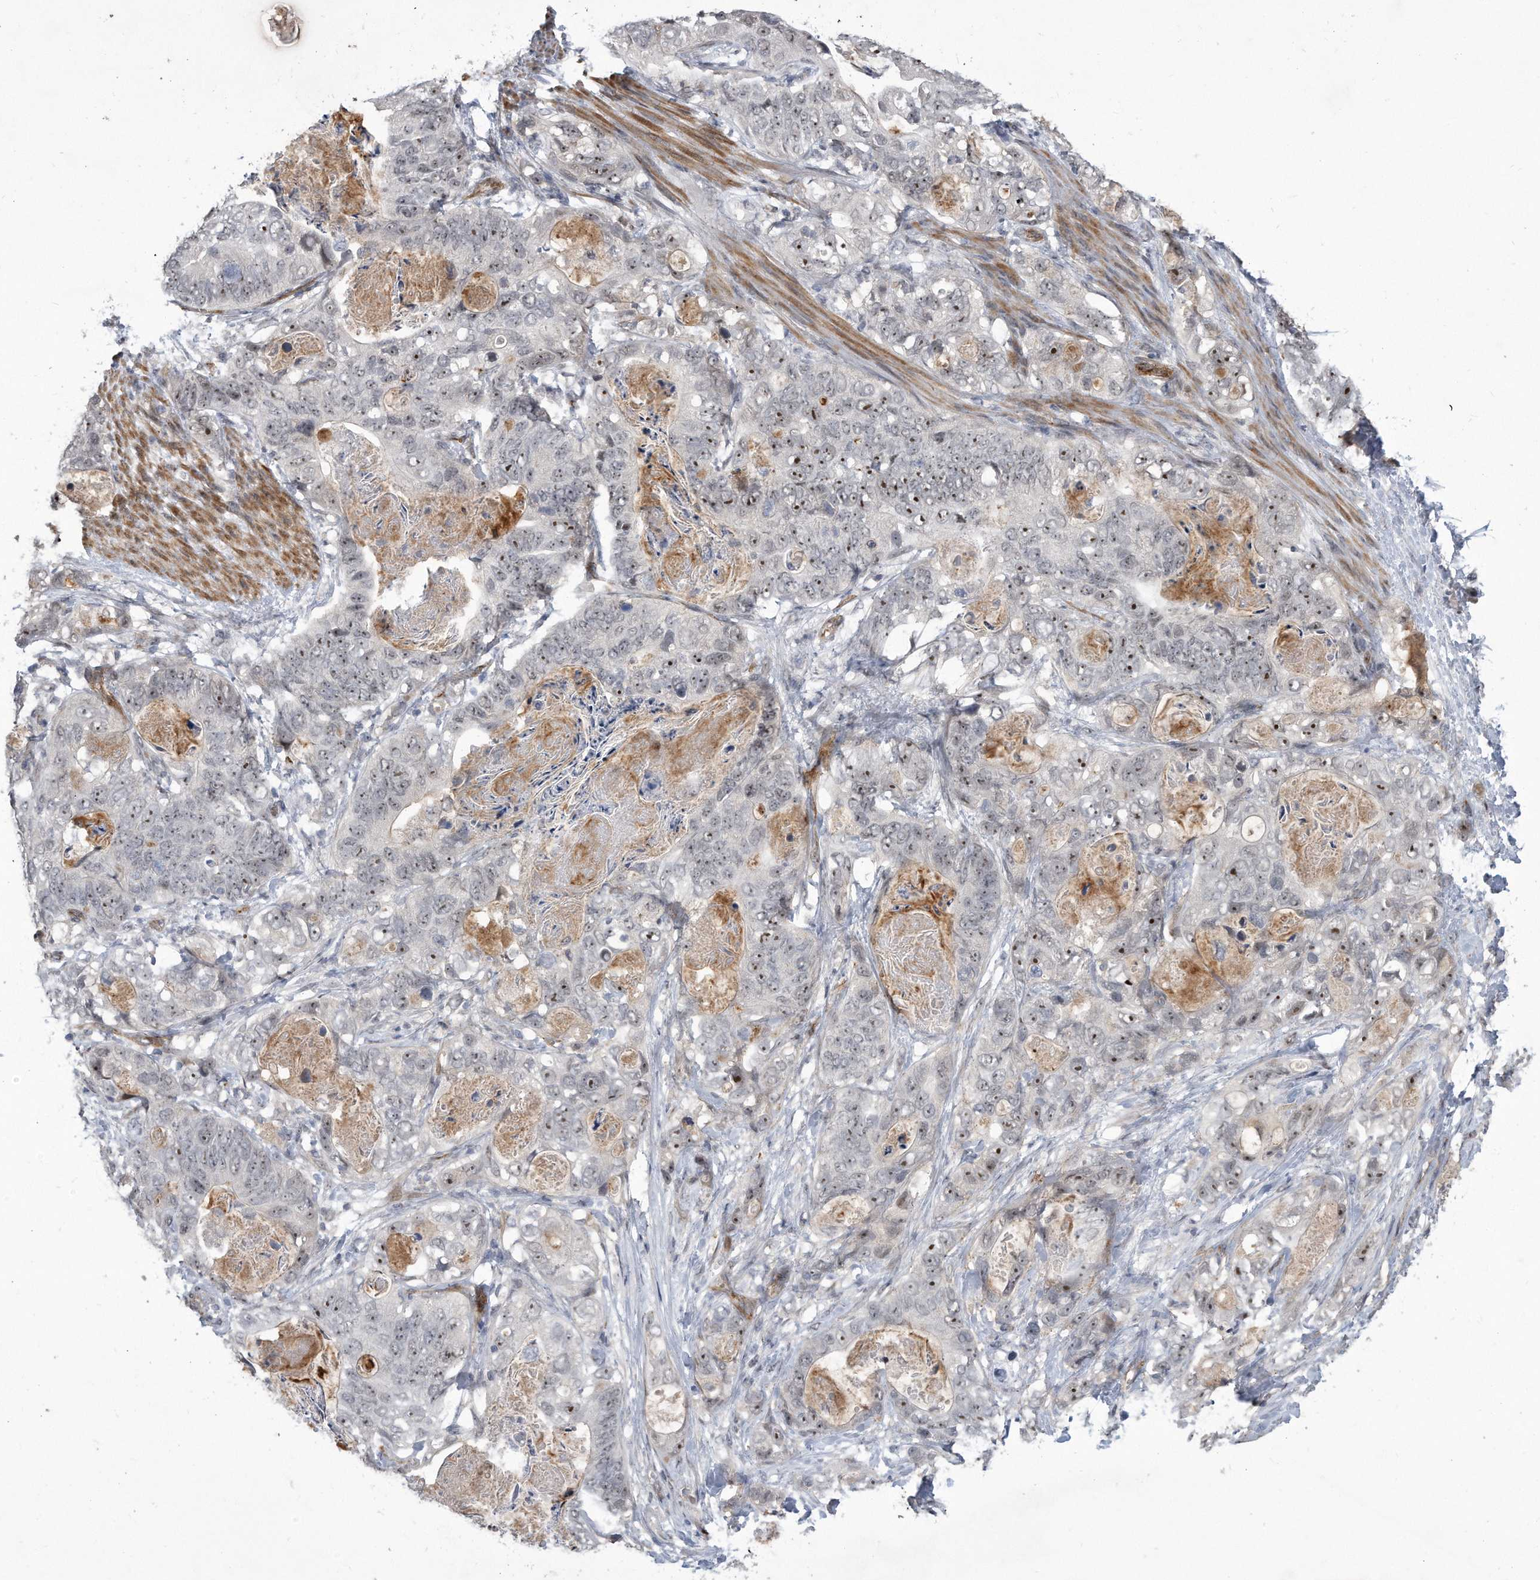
{"staining": {"intensity": "moderate", "quantity": "<25%", "location": "nuclear"}, "tissue": "stomach cancer", "cell_type": "Tumor cells", "image_type": "cancer", "snomed": [{"axis": "morphology", "description": "Normal tissue, NOS"}, {"axis": "morphology", "description": "Adenocarcinoma, NOS"}, {"axis": "topography", "description": "Stomach"}], "caption": "There is low levels of moderate nuclear positivity in tumor cells of stomach cancer (adenocarcinoma), as demonstrated by immunohistochemical staining (brown color).", "gene": "PGBD2", "patient": {"sex": "female", "age": 89}}